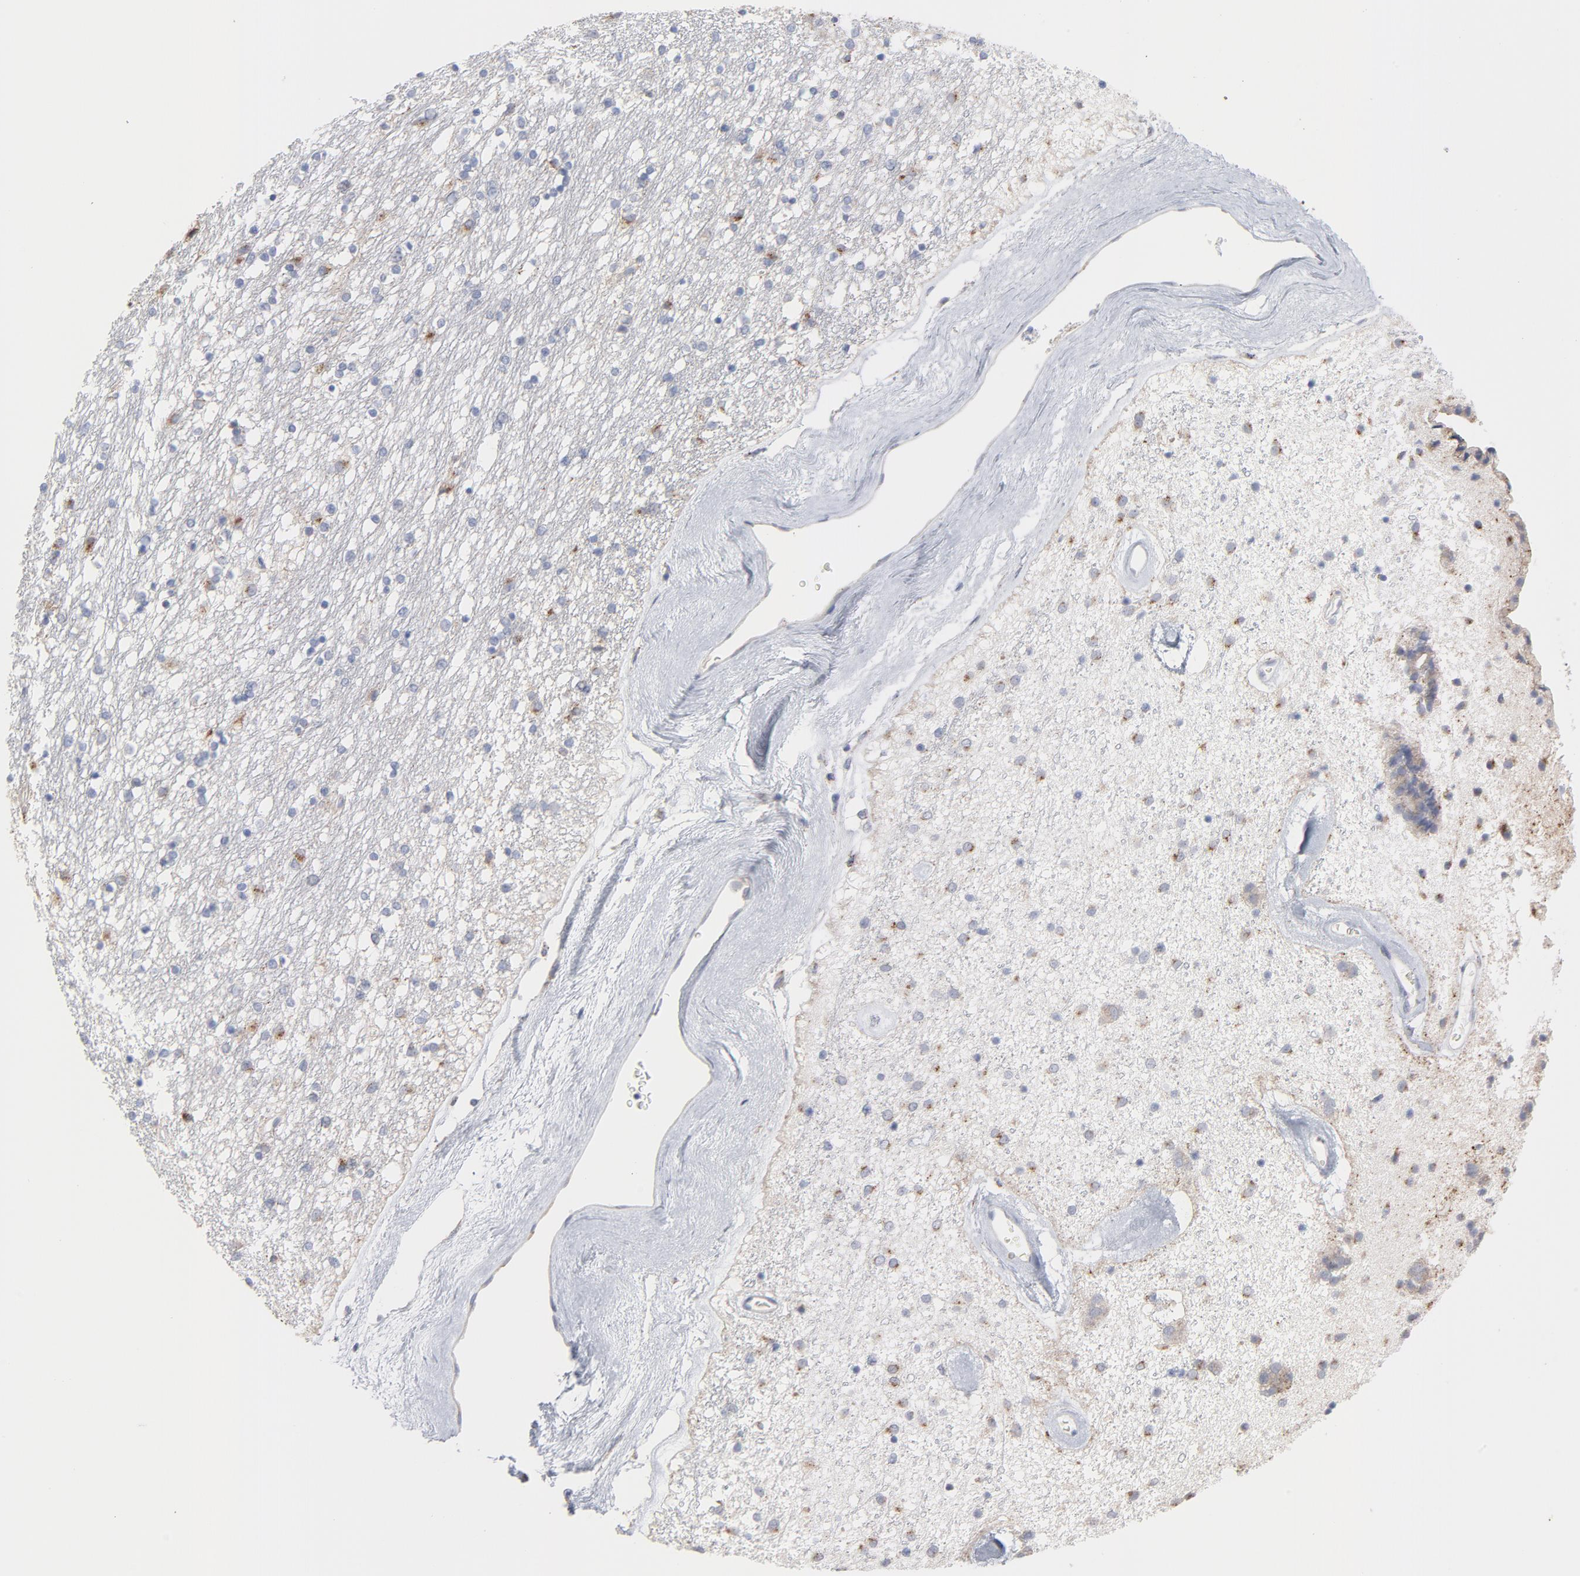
{"staining": {"intensity": "negative", "quantity": "none", "location": "none"}, "tissue": "caudate", "cell_type": "Glial cells", "image_type": "normal", "snomed": [{"axis": "morphology", "description": "Normal tissue, NOS"}, {"axis": "topography", "description": "Lateral ventricle wall"}], "caption": "This is a histopathology image of IHC staining of benign caudate, which shows no expression in glial cells. The staining was performed using DAB (3,3'-diaminobenzidine) to visualize the protein expression in brown, while the nuclei were stained in blue with hematoxylin (Magnification: 20x).", "gene": "CPE", "patient": {"sex": "female", "age": 54}}